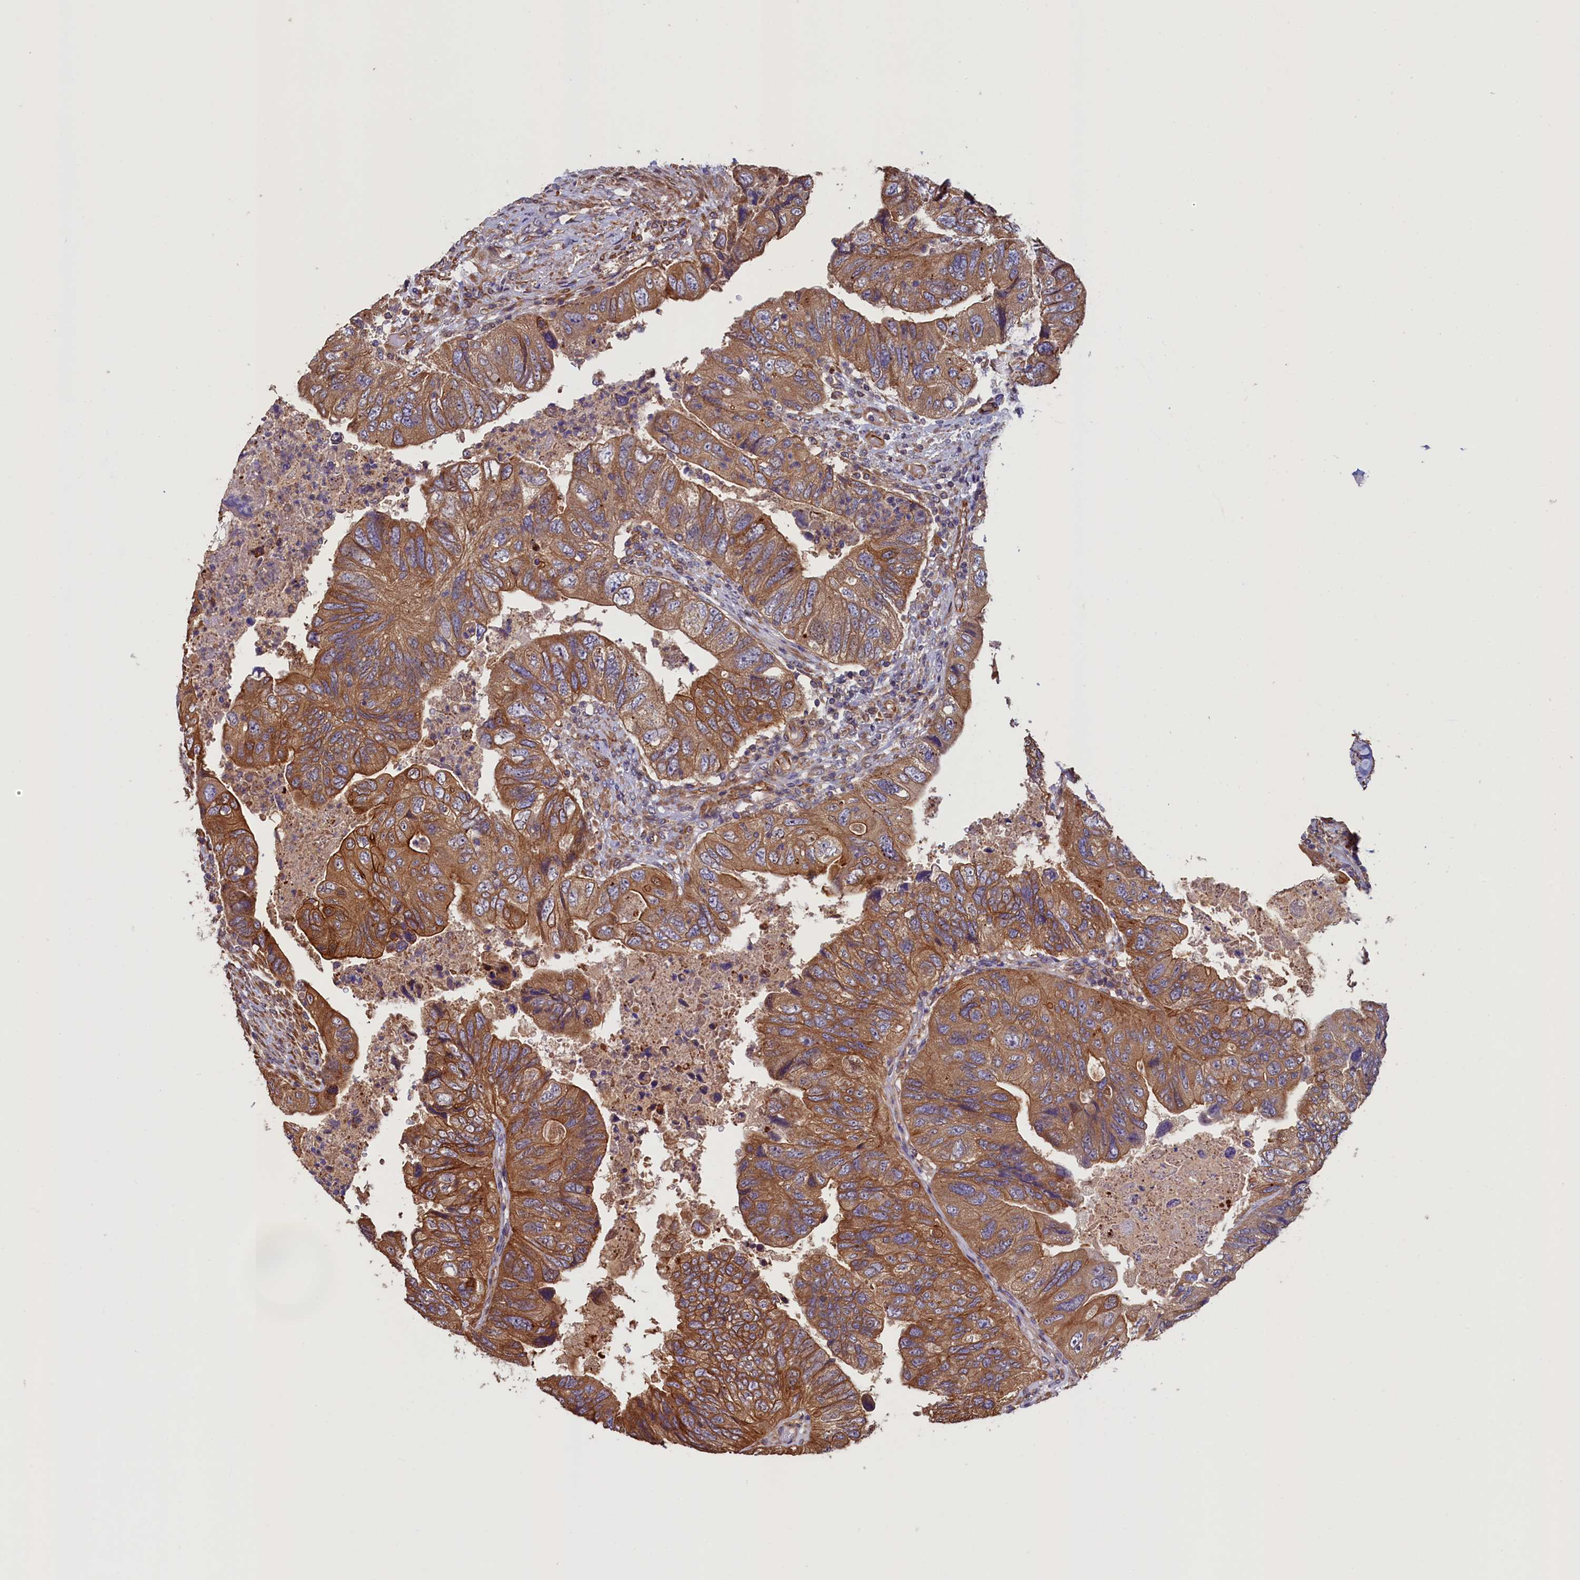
{"staining": {"intensity": "moderate", "quantity": ">75%", "location": "cytoplasmic/membranous"}, "tissue": "colorectal cancer", "cell_type": "Tumor cells", "image_type": "cancer", "snomed": [{"axis": "morphology", "description": "Adenocarcinoma, NOS"}, {"axis": "topography", "description": "Rectum"}], "caption": "Human colorectal cancer stained for a protein (brown) exhibits moderate cytoplasmic/membranous positive staining in approximately >75% of tumor cells.", "gene": "ATXN2L", "patient": {"sex": "male", "age": 63}}